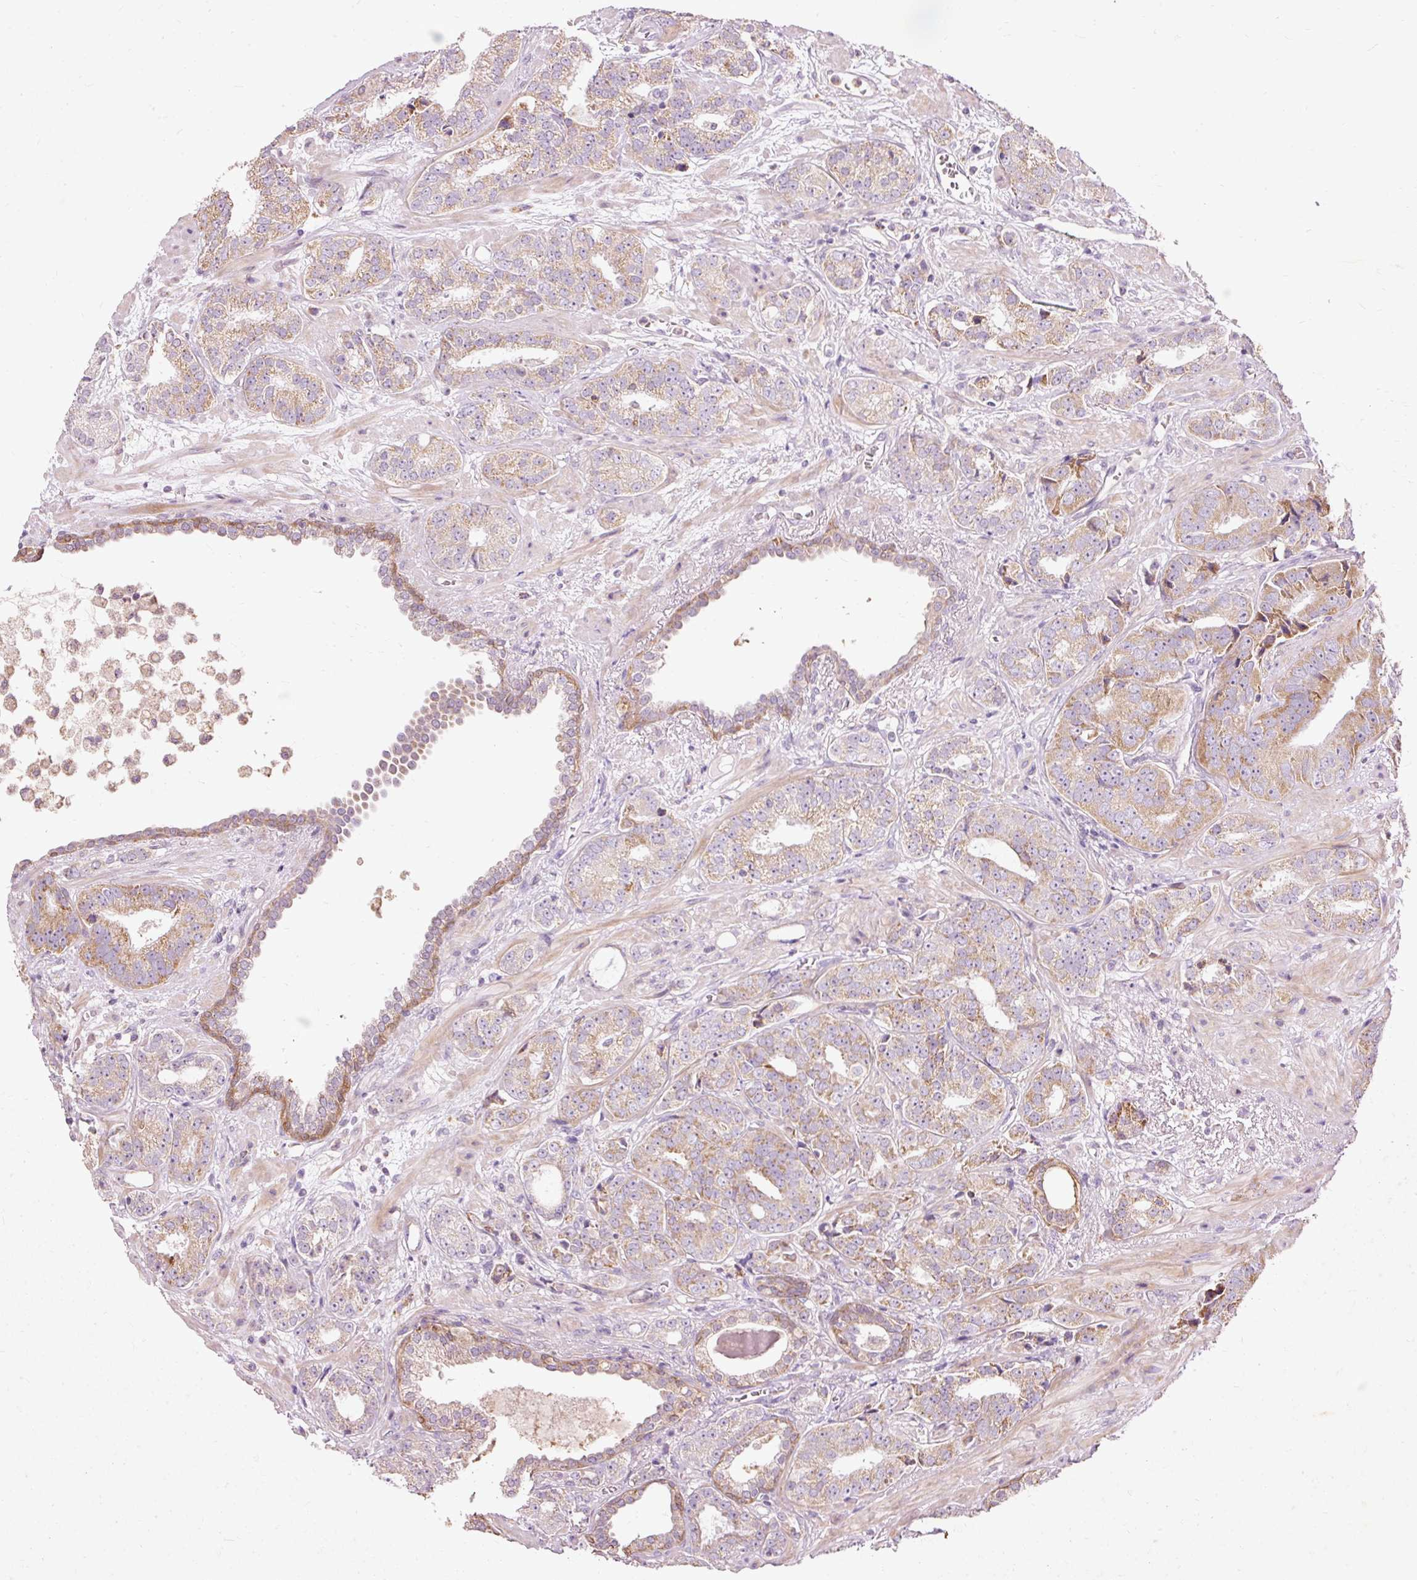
{"staining": {"intensity": "moderate", "quantity": "25%-75%", "location": "cytoplasmic/membranous"}, "tissue": "prostate cancer", "cell_type": "Tumor cells", "image_type": "cancer", "snomed": [{"axis": "morphology", "description": "Adenocarcinoma, High grade"}, {"axis": "topography", "description": "Prostate"}], "caption": "A photomicrograph showing moderate cytoplasmic/membranous staining in approximately 25%-75% of tumor cells in prostate cancer, as visualized by brown immunohistochemical staining.", "gene": "PRDX5", "patient": {"sex": "male", "age": 71}}